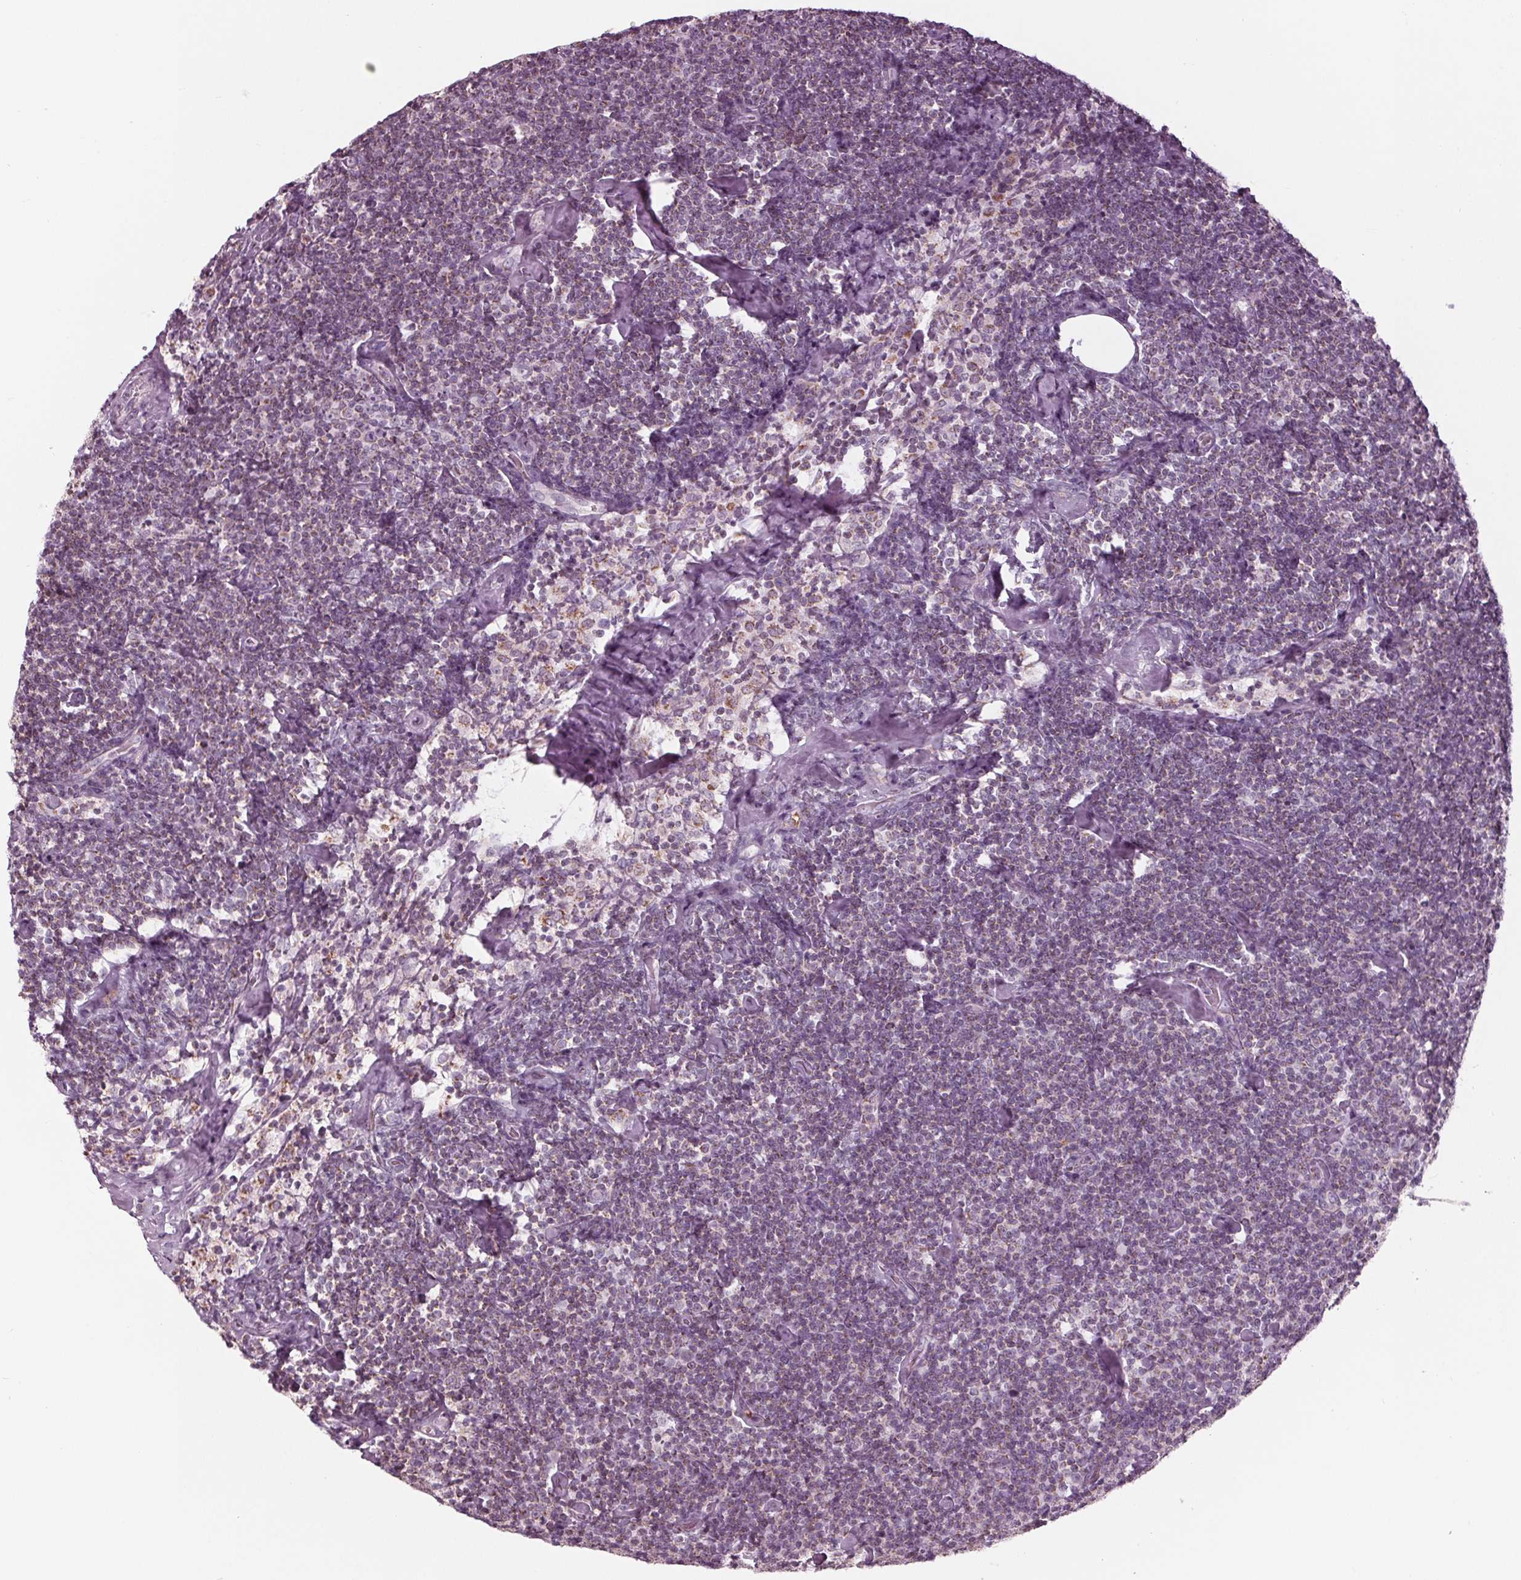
{"staining": {"intensity": "negative", "quantity": "none", "location": "none"}, "tissue": "lymphoma", "cell_type": "Tumor cells", "image_type": "cancer", "snomed": [{"axis": "morphology", "description": "Malignant lymphoma, non-Hodgkin's type, Low grade"}, {"axis": "topography", "description": "Lymph node"}], "caption": "Tumor cells are negative for protein expression in human low-grade malignant lymphoma, non-Hodgkin's type.", "gene": "CLN6", "patient": {"sex": "male", "age": 81}}